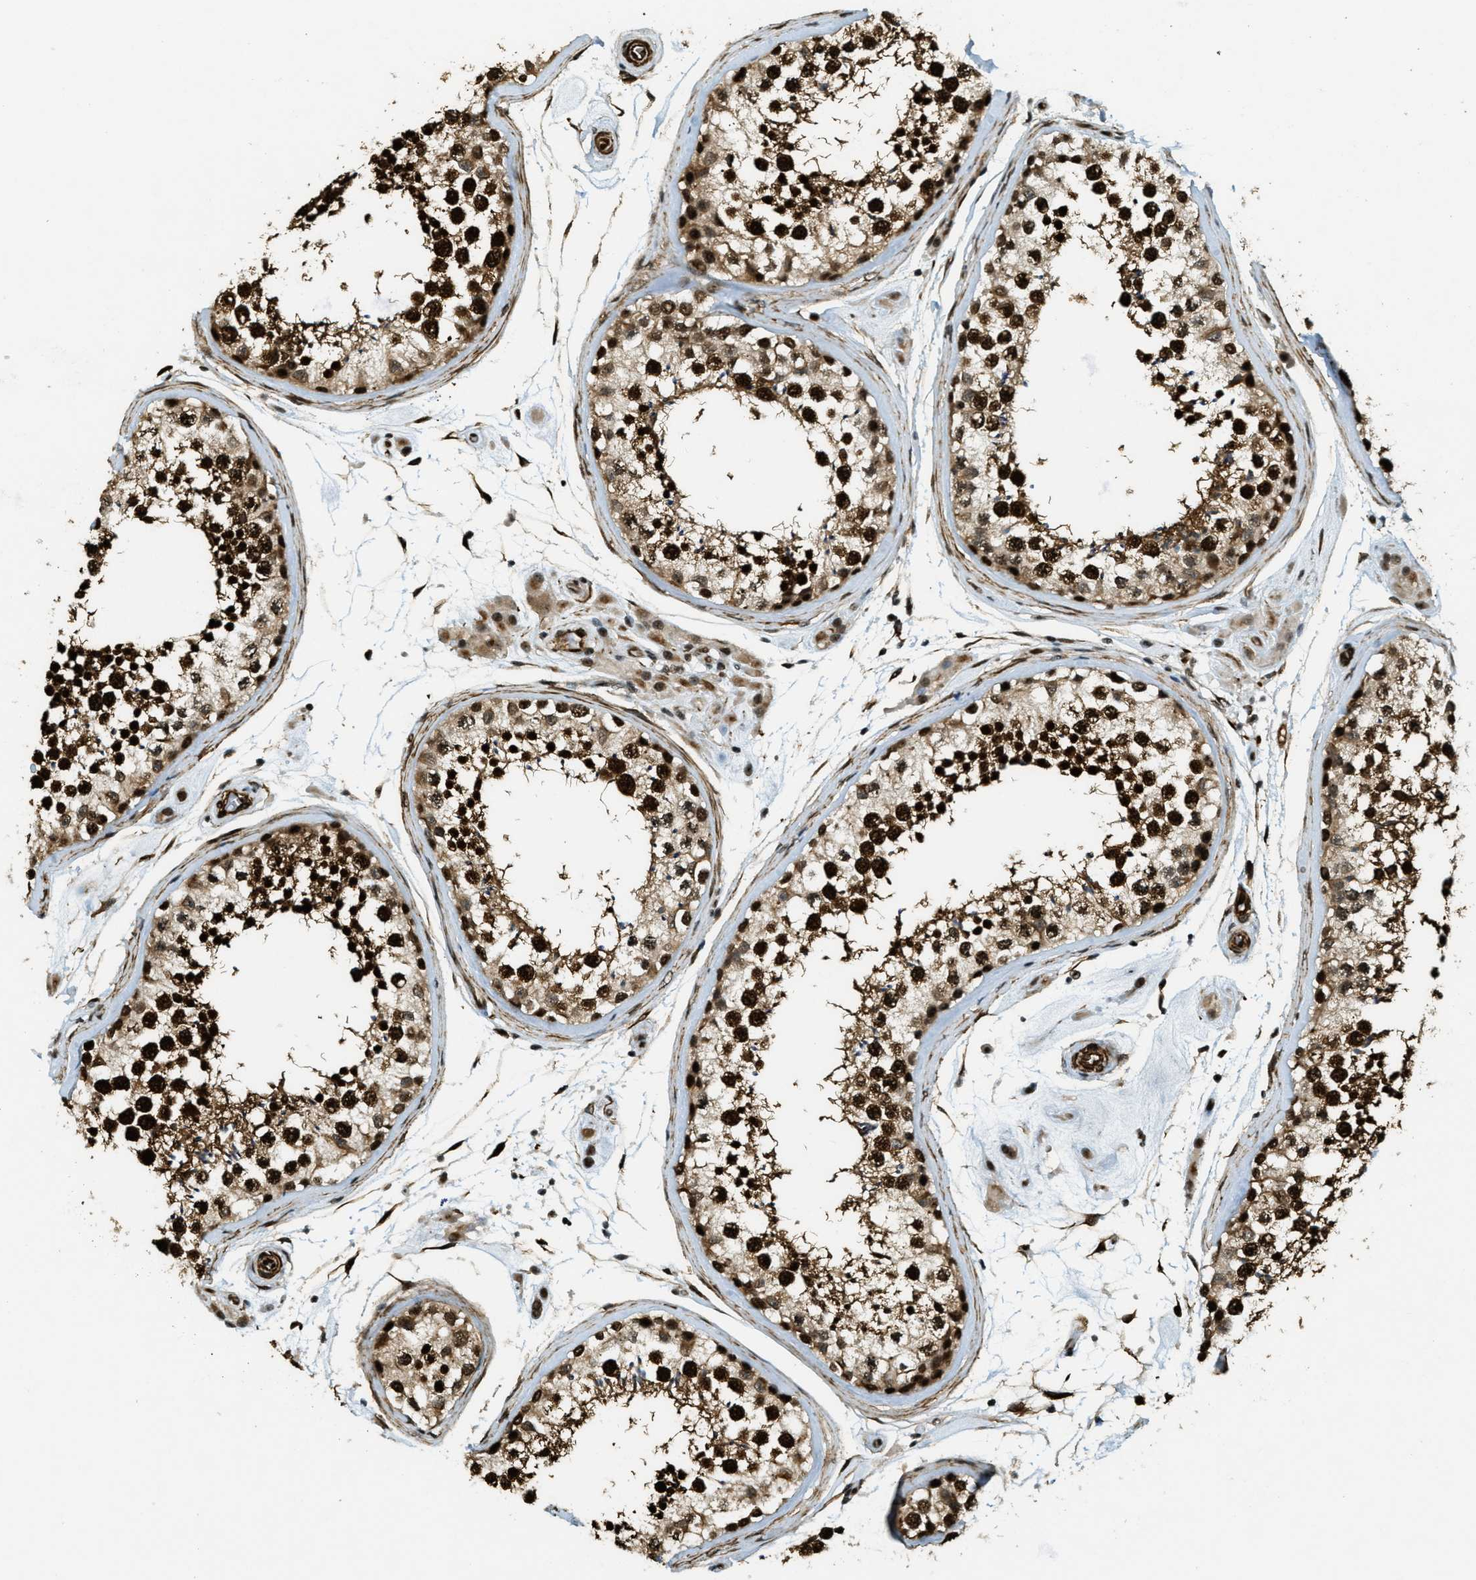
{"staining": {"intensity": "strong", "quantity": ">75%", "location": "cytoplasmic/membranous,nuclear"}, "tissue": "testis", "cell_type": "Cells in seminiferous ducts", "image_type": "normal", "snomed": [{"axis": "morphology", "description": "Normal tissue, NOS"}, {"axis": "topography", "description": "Testis"}], "caption": "A brown stain highlights strong cytoplasmic/membranous,nuclear expression of a protein in cells in seminiferous ducts of benign testis. Immunohistochemistry stains the protein of interest in brown and the nuclei are stained blue.", "gene": "CFAP36", "patient": {"sex": "male", "age": 46}}